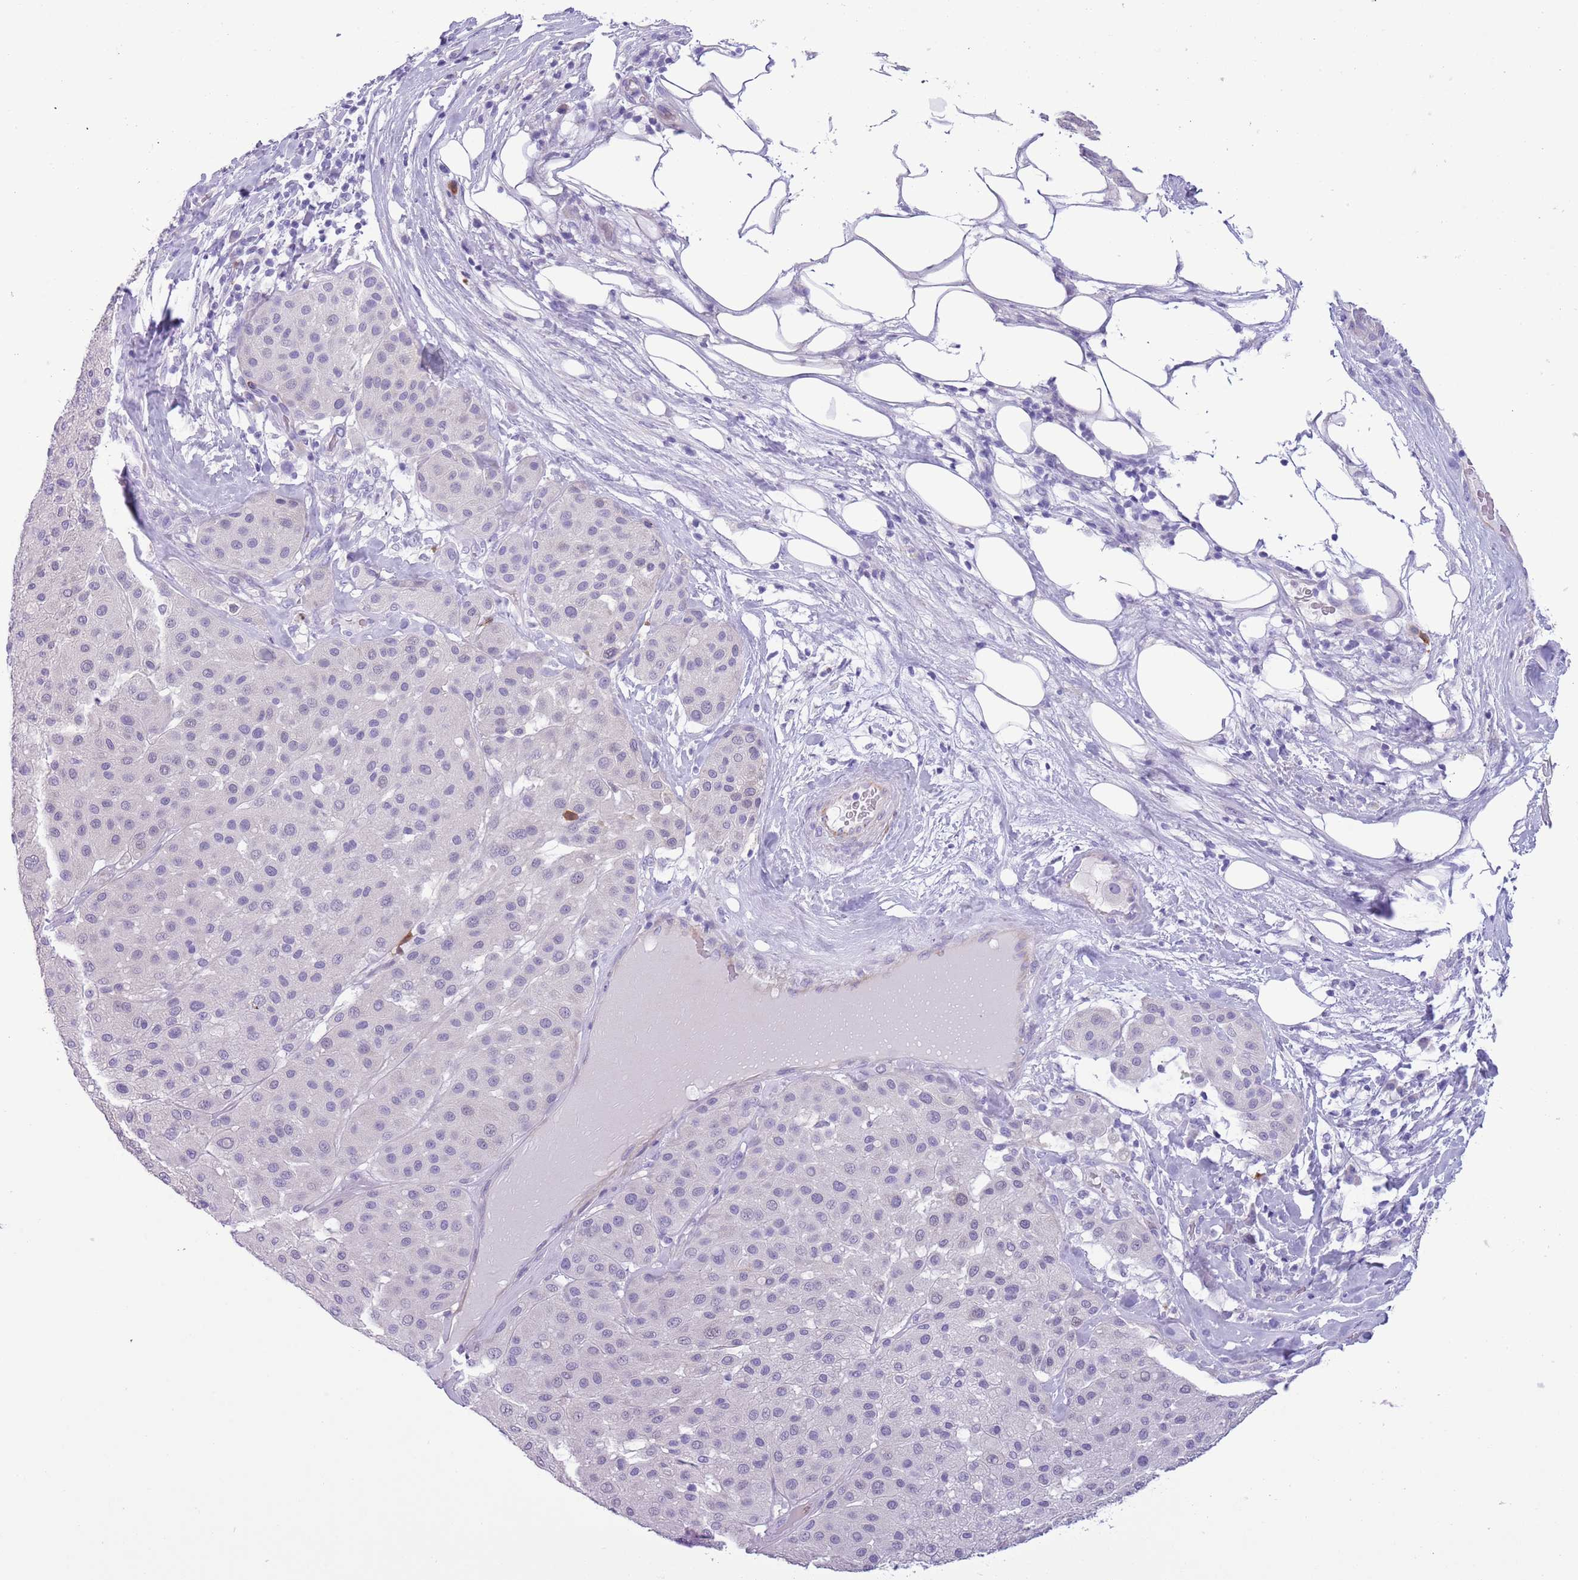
{"staining": {"intensity": "negative", "quantity": "none", "location": "none"}, "tissue": "melanoma", "cell_type": "Tumor cells", "image_type": "cancer", "snomed": [{"axis": "morphology", "description": "Malignant melanoma, Metastatic site"}, {"axis": "topography", "description": "Smooth muscle"}], "caption": "A histopathology image of melanoma stained for a protein shows no brown staining in tumor cells.", "gene": "OR6M1", "patient": {"sex": "male", "age": 41}}